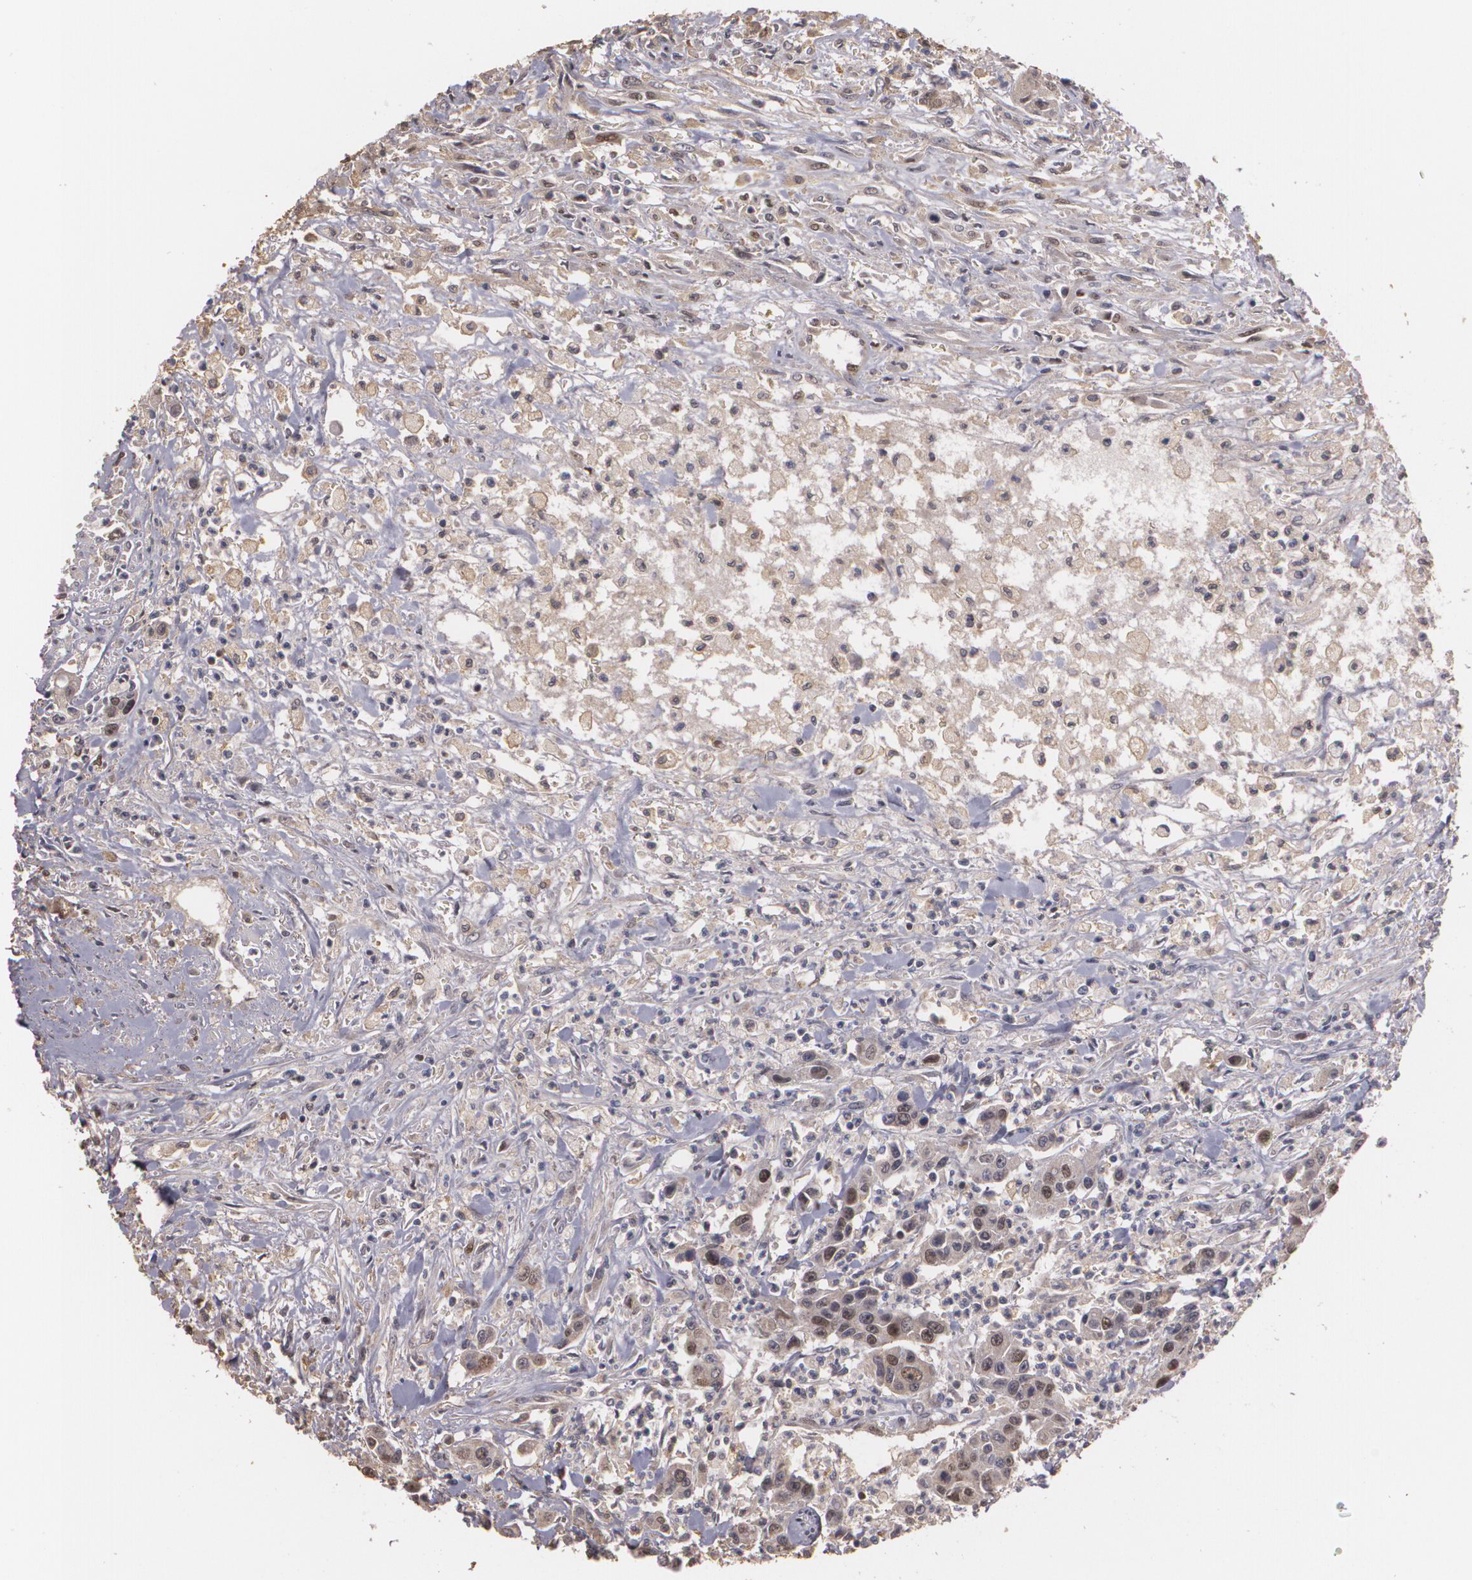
{"staining": {"intensity": "moderate", "quantity": "25%-75%", "location": "cytoplasmic/membranous,nuclear"}, "tissue": "urothelial cancer", "cell_type": "Tumor cells", "image_type": "cancer", "snomed": [{"axis": "morphology", "description": "Urothelial carcinoma, High grade"}, {"axis": "topography", "description": "Urinary bladder"}], "caption": "A photomicrograph showing moderate cytoplasmic/membranous and nuclear expression in about 25%-75% of tumor cells in urothelial carcinoma (high-grade), as visualized by brown immunohistochemical staining.", "gene": "BRCA1", "patient": {"sex": "male", "age": 86}}